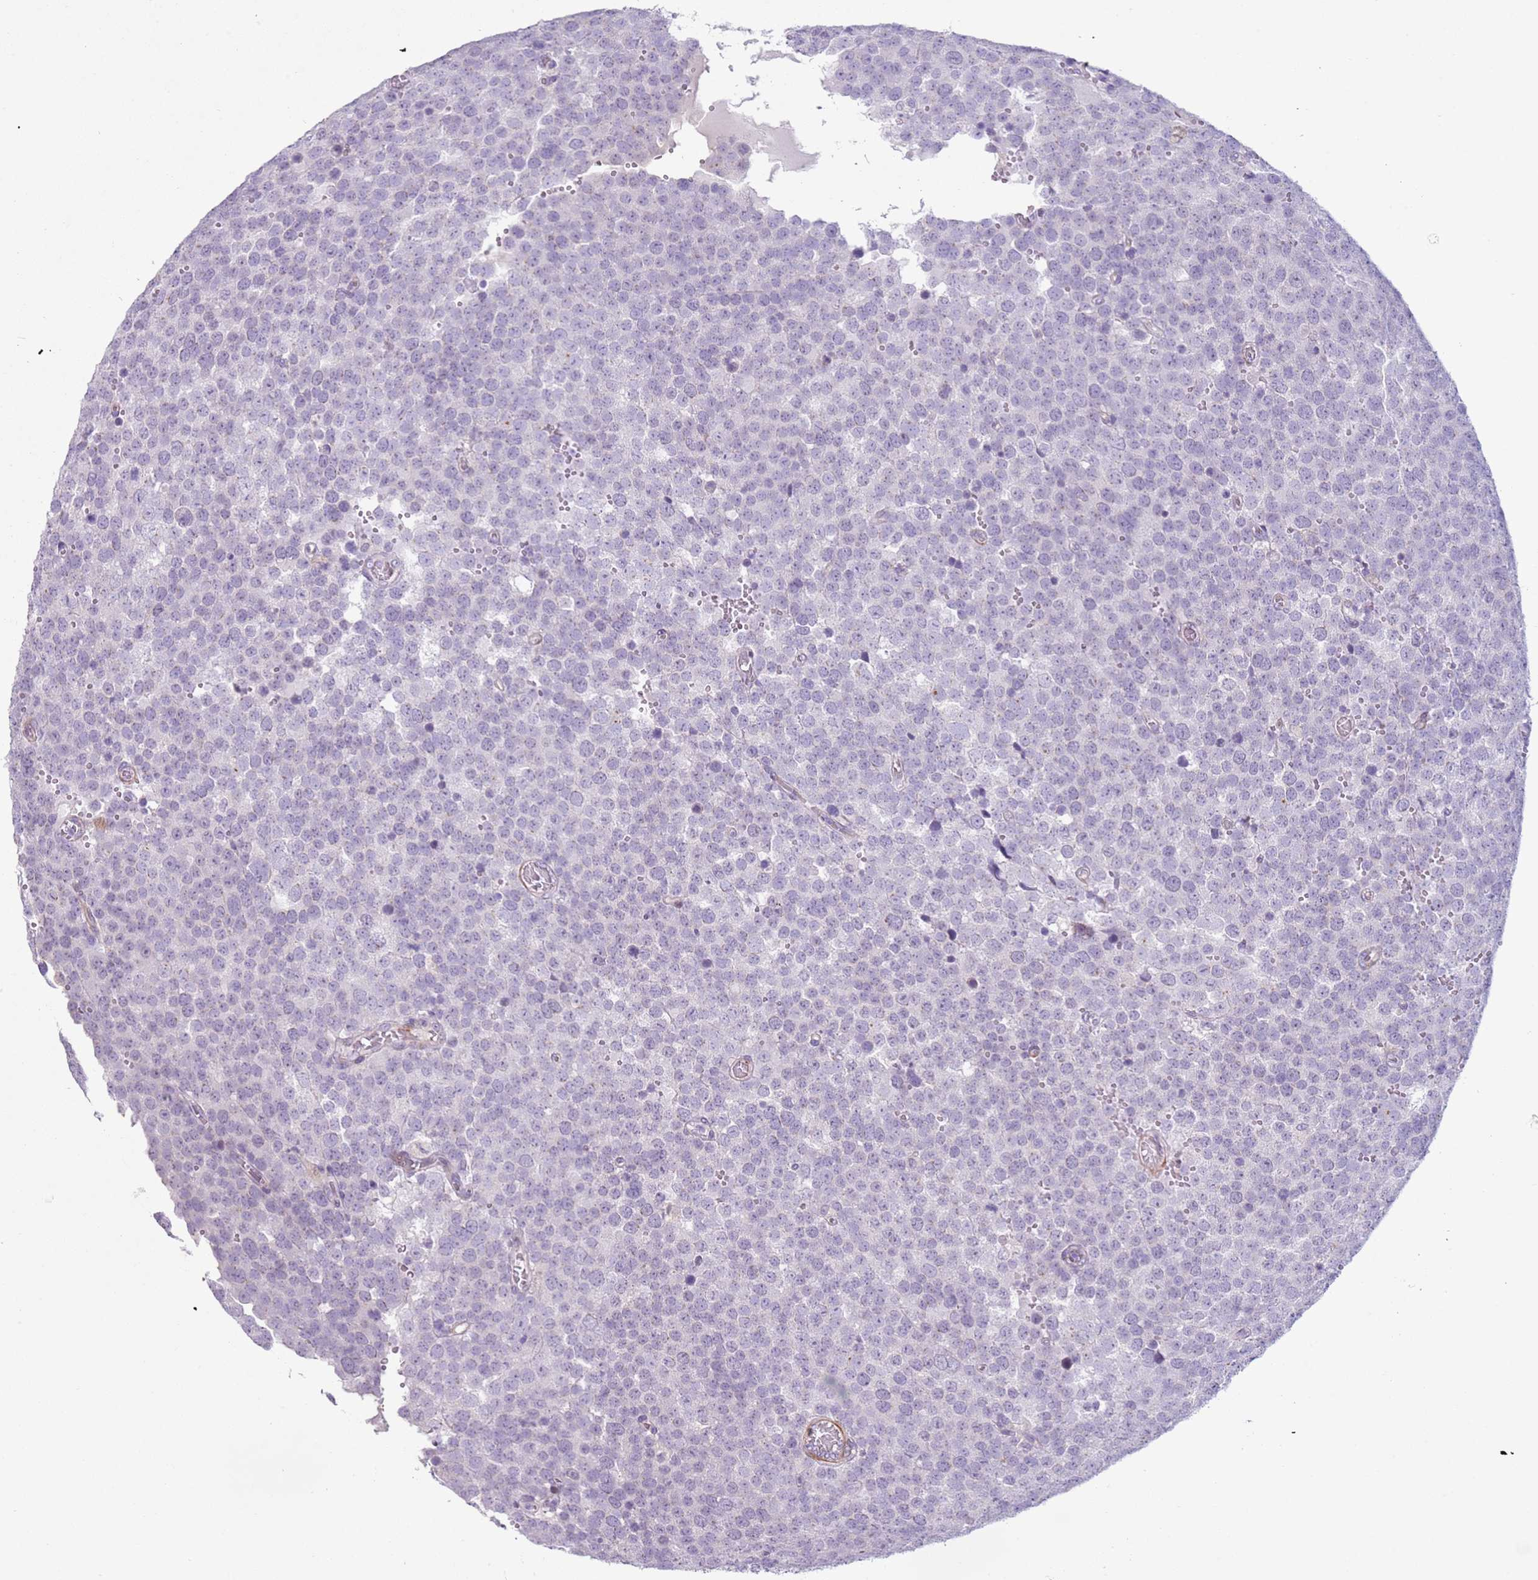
{"staining": {"intensity": "negative", "quantity": "none", "location": "none"}, "tissue": "testis cancer", "cell_type": "Tumor cells", "image_type": "cancer", "snomed": [{"axis": "morphology", "description": "Normal tissue, NOS"}, {"axis": "morphology", "description": "Seminoma, NOS"}, {"axis": "topography", "description": "Testis"}], "caption": "The histopathology image demonstrates no significant expression in tumor cells of testis cancer (seminoma).", "gene": "ZNF239", "patient": {"sex": "male", "age": 71}}